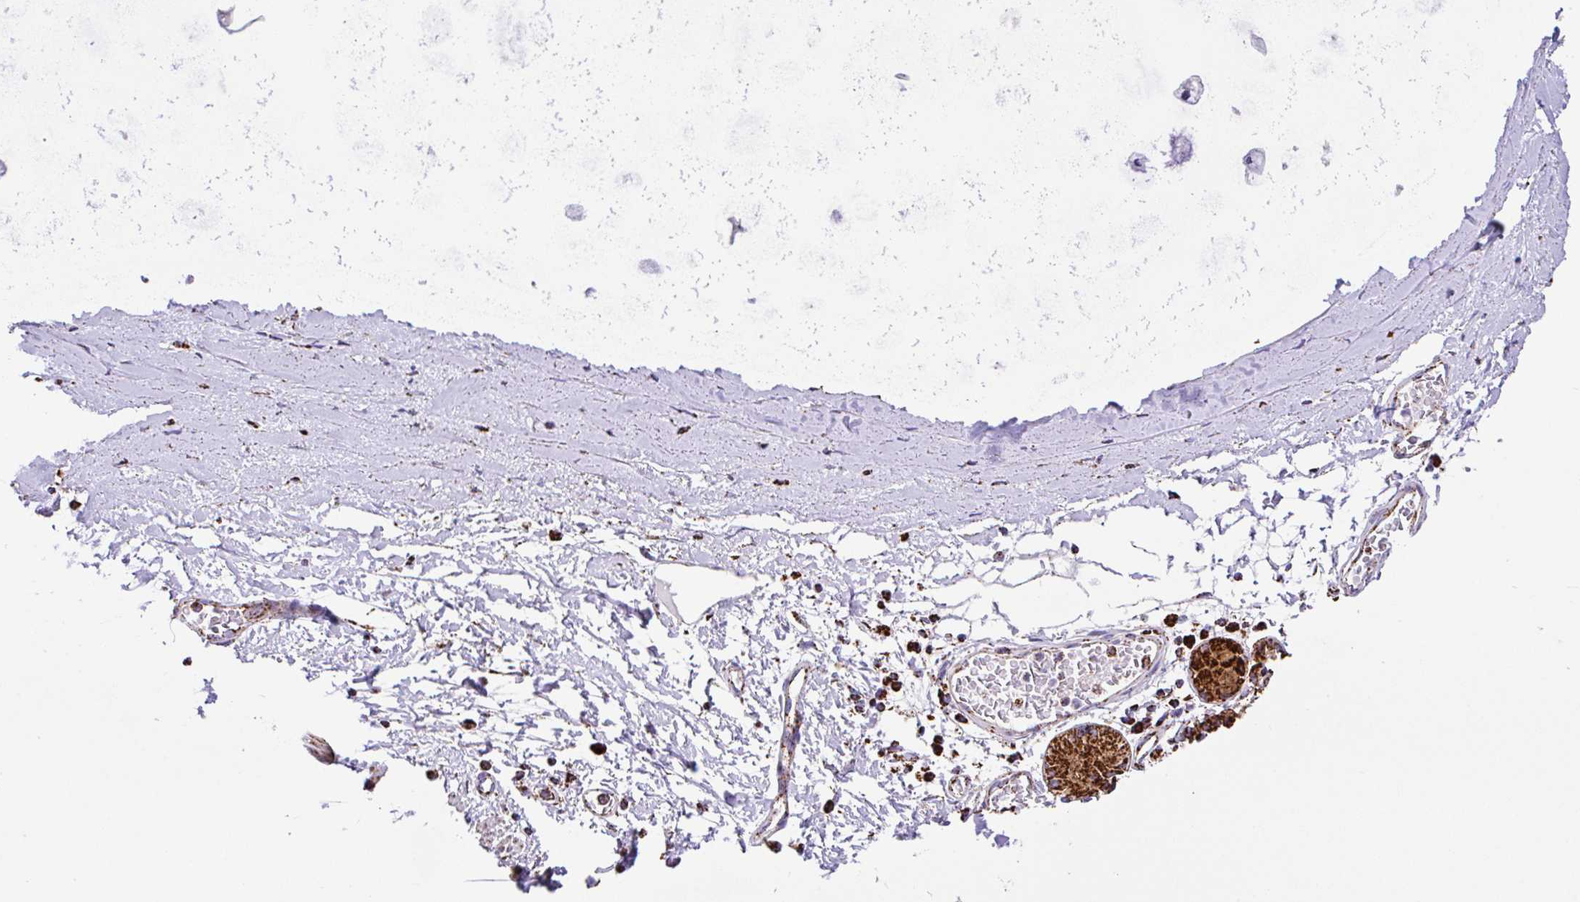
{"staining": {"intensity": "moderate", "quantity": "<25%", "location": "cytoplasmic/membranous"}, "tissue": "soft tissue", "cell_type": "Chondrocytes", "image_type": "normal", "snomed": [{"axis": "morphology", "description": "Normal tissue, NOS"}, {"axis": "morphology", "description": "Degeneration, NOS"}, {"axis": "topography", "description": "Cartilage tissue"}, {"axis": "topography", "description": "Lung"}], "caption": "Immunohistochemistry (IHC) image of unremarkable soft tissue: soft tissue stained using IHC demonstrates low levels of moderate protein expression localized specifically in the cytoplasmic/membranous of chondrocytes, appearing as a cytoplasmic/membranous brown color.", "gene": "ANKRD33B", "patient": {"sex": "female", "age": 61}}